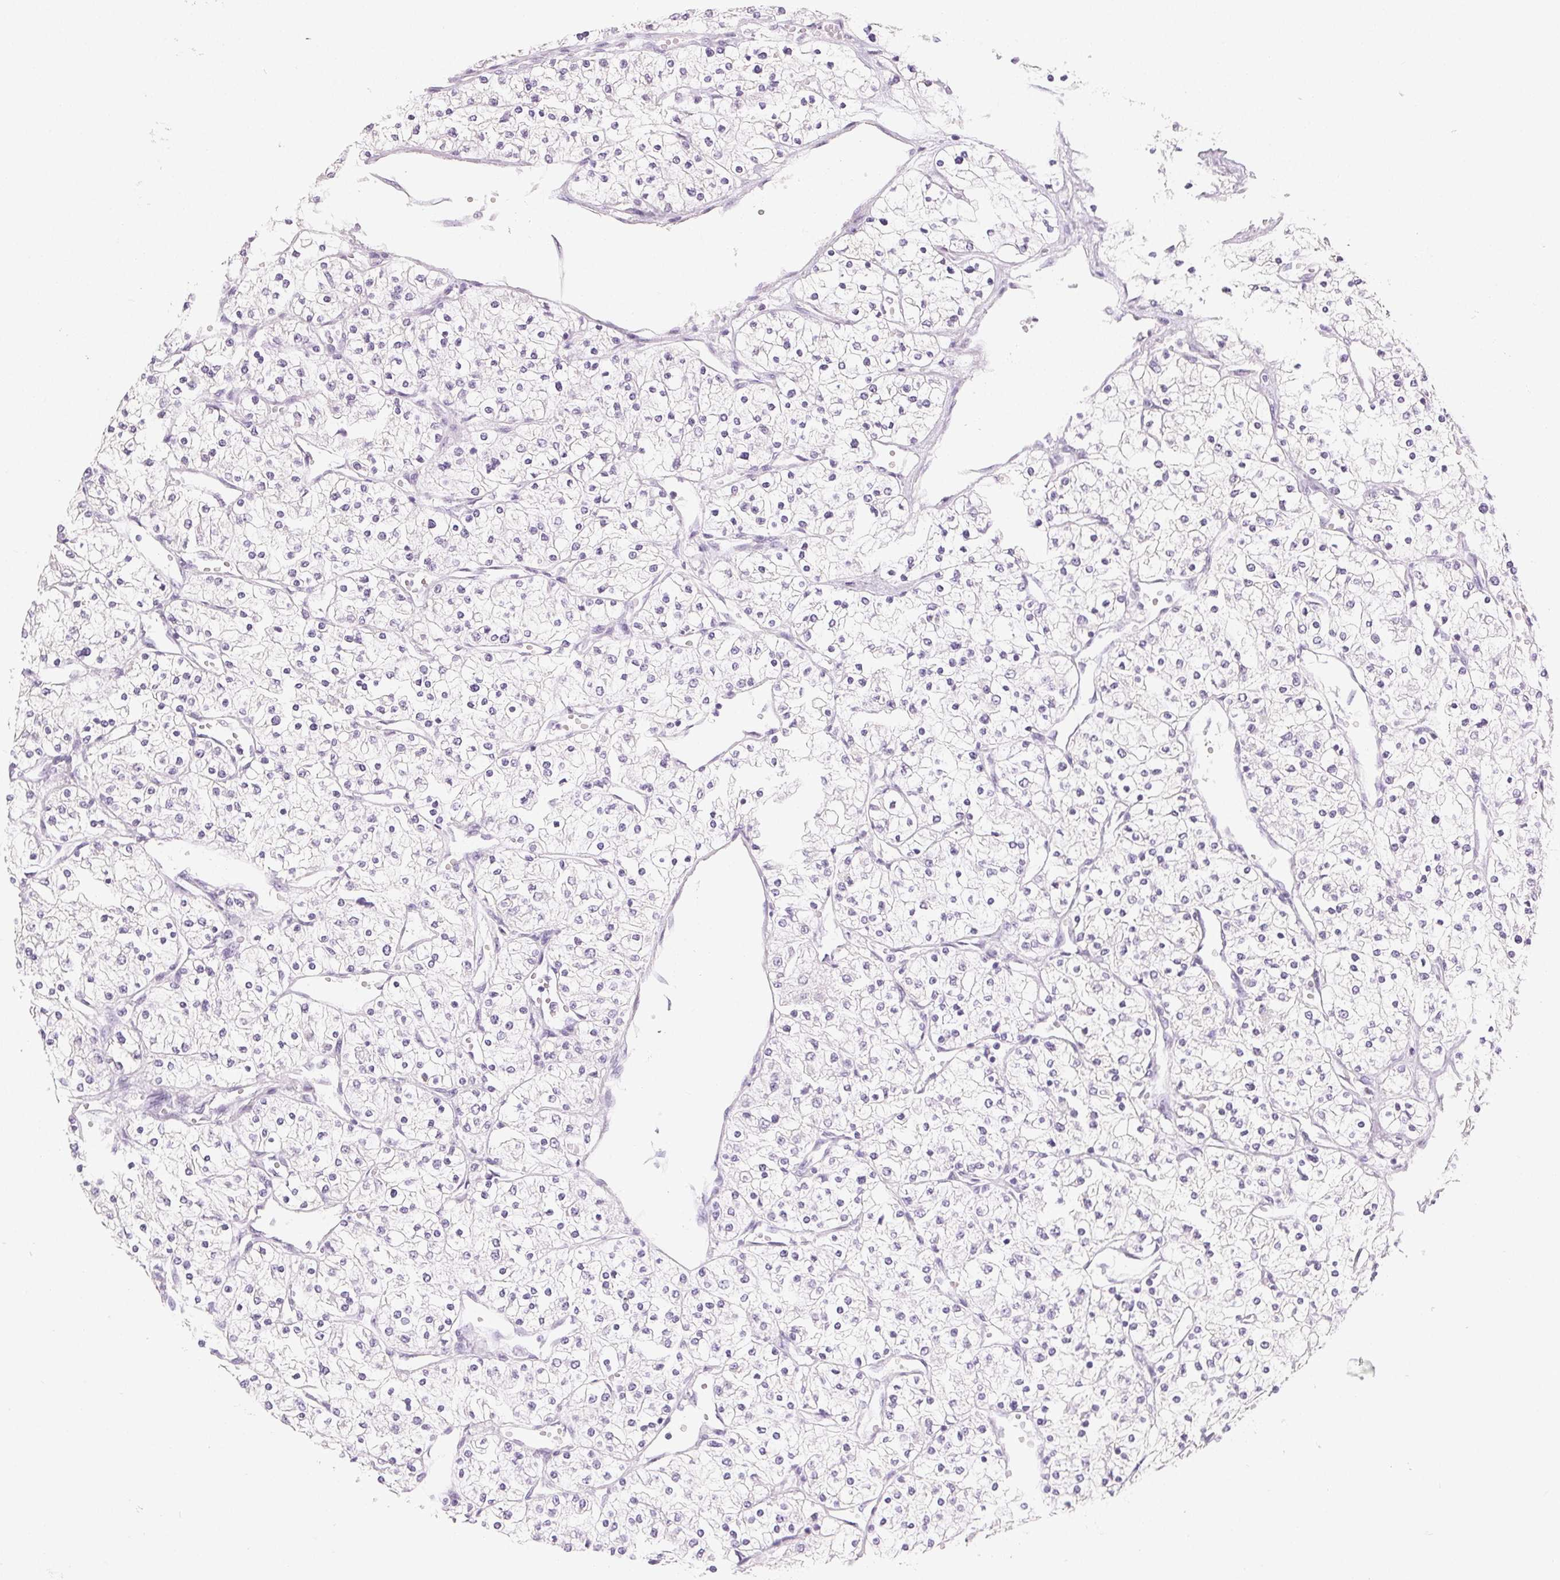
{"staining": {"intensity": "negative", "quantity": "none", "location": "none"}, "tissue": "renal cancer", "cell_type": "Tumor cells", "image_type": "cancer", "snomed": [{"axis": "morphology", "description": "Adenocarcinoma, NOS"}, {"axis": "topography", "description": "Kidney"}], "caption": "The micrograph displays no significant expression in tumor cells of renal adenocarcinoma.", "gene": "MIOX", "patient": {"sex": "male", "age": 80}}